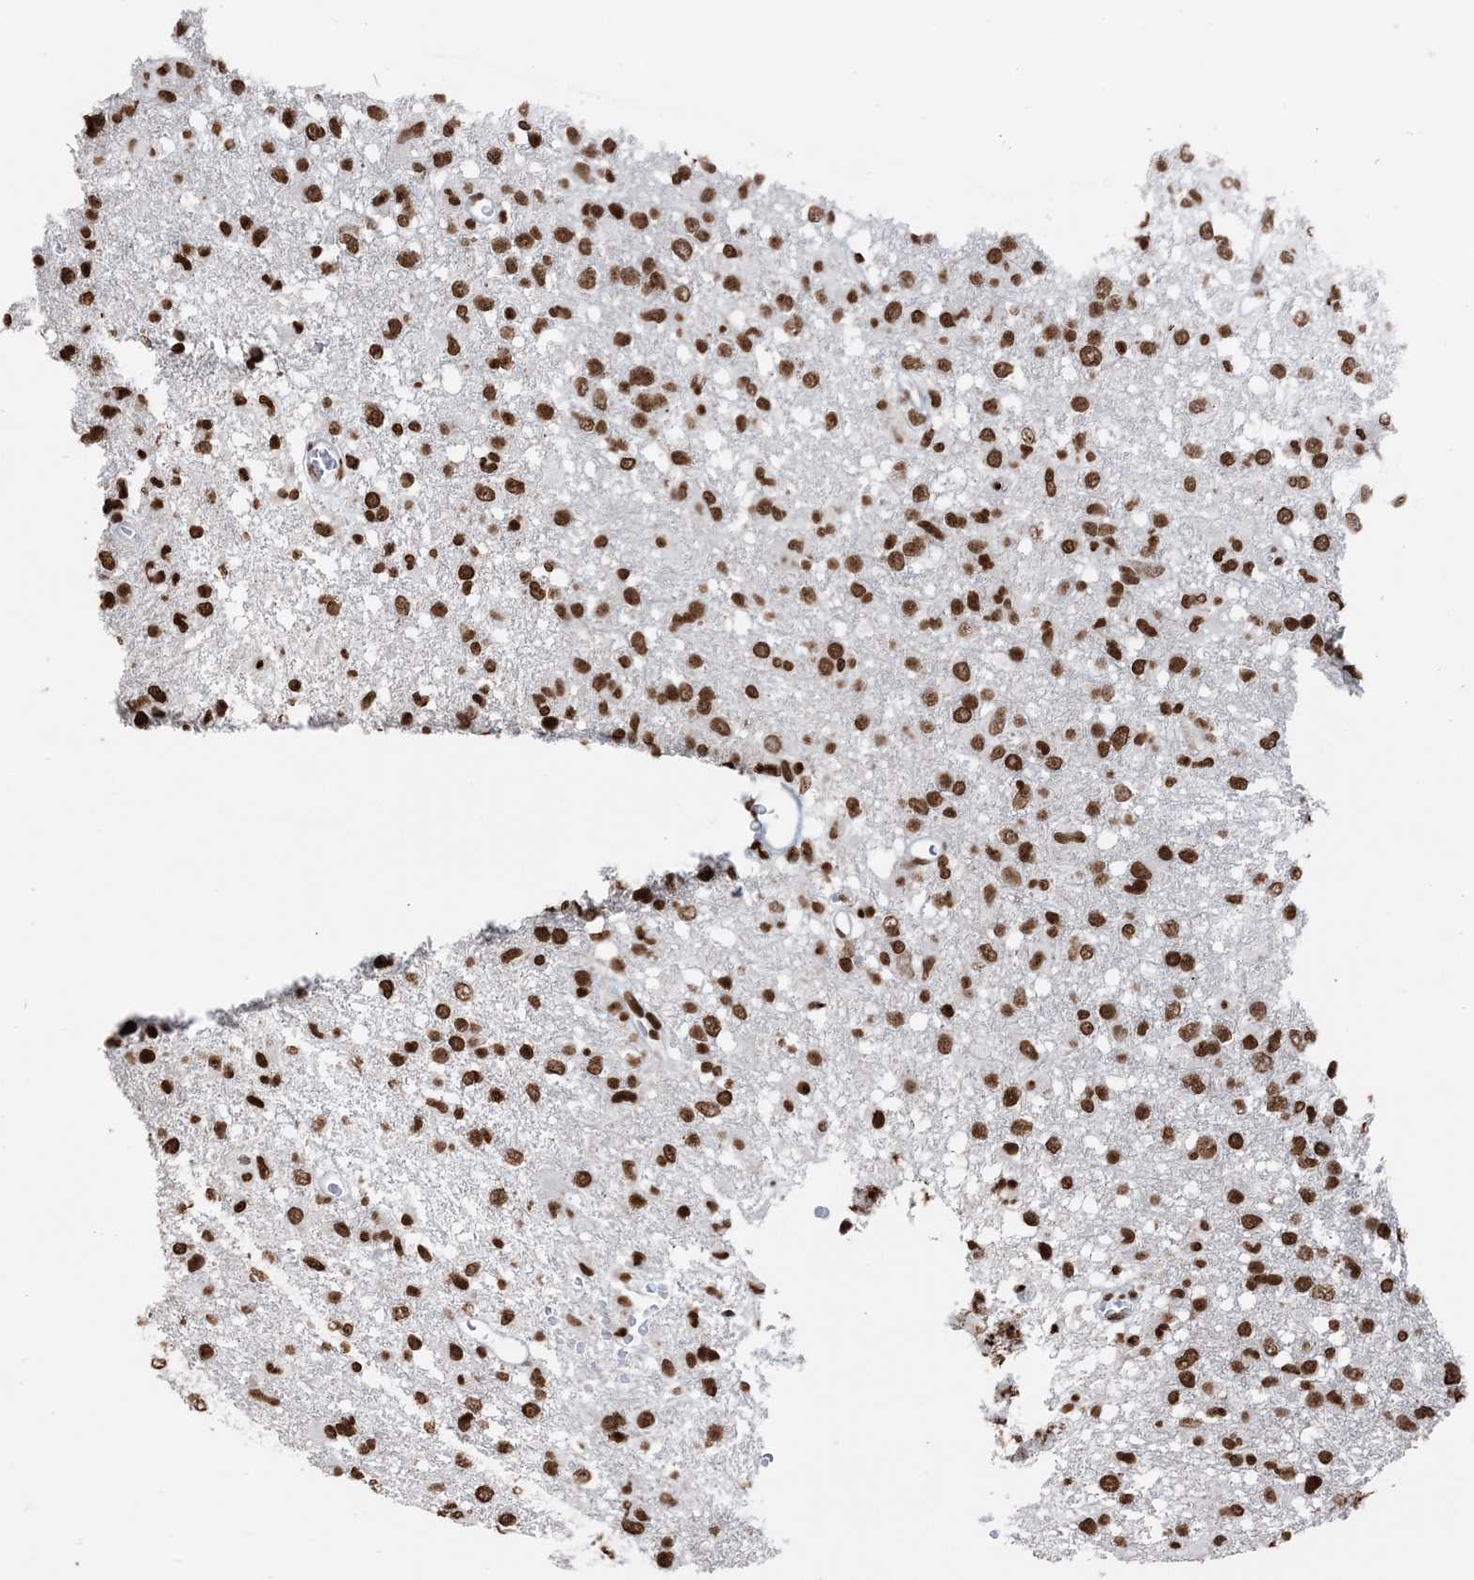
{"staining": {"intensity": "moderate", "quantity": ">75%", "location": "nuclear"}, "tissue": "glioma", "cell_type": "Tumor cells", "image_type": "cancer", "snomed": [{"axis": "morphology", "description": "Glioma, malignant, High grade"}, {"axis": "topography", "description": "Brain"}], "caption": "This image displays immunohistochemistry staining of human malignant glioma (high-grade), with medium moderate nuclear staining in about >75% of tumor cells.", "gene": "H3-3B", "patient": {"sex": "female", "age": 57}}